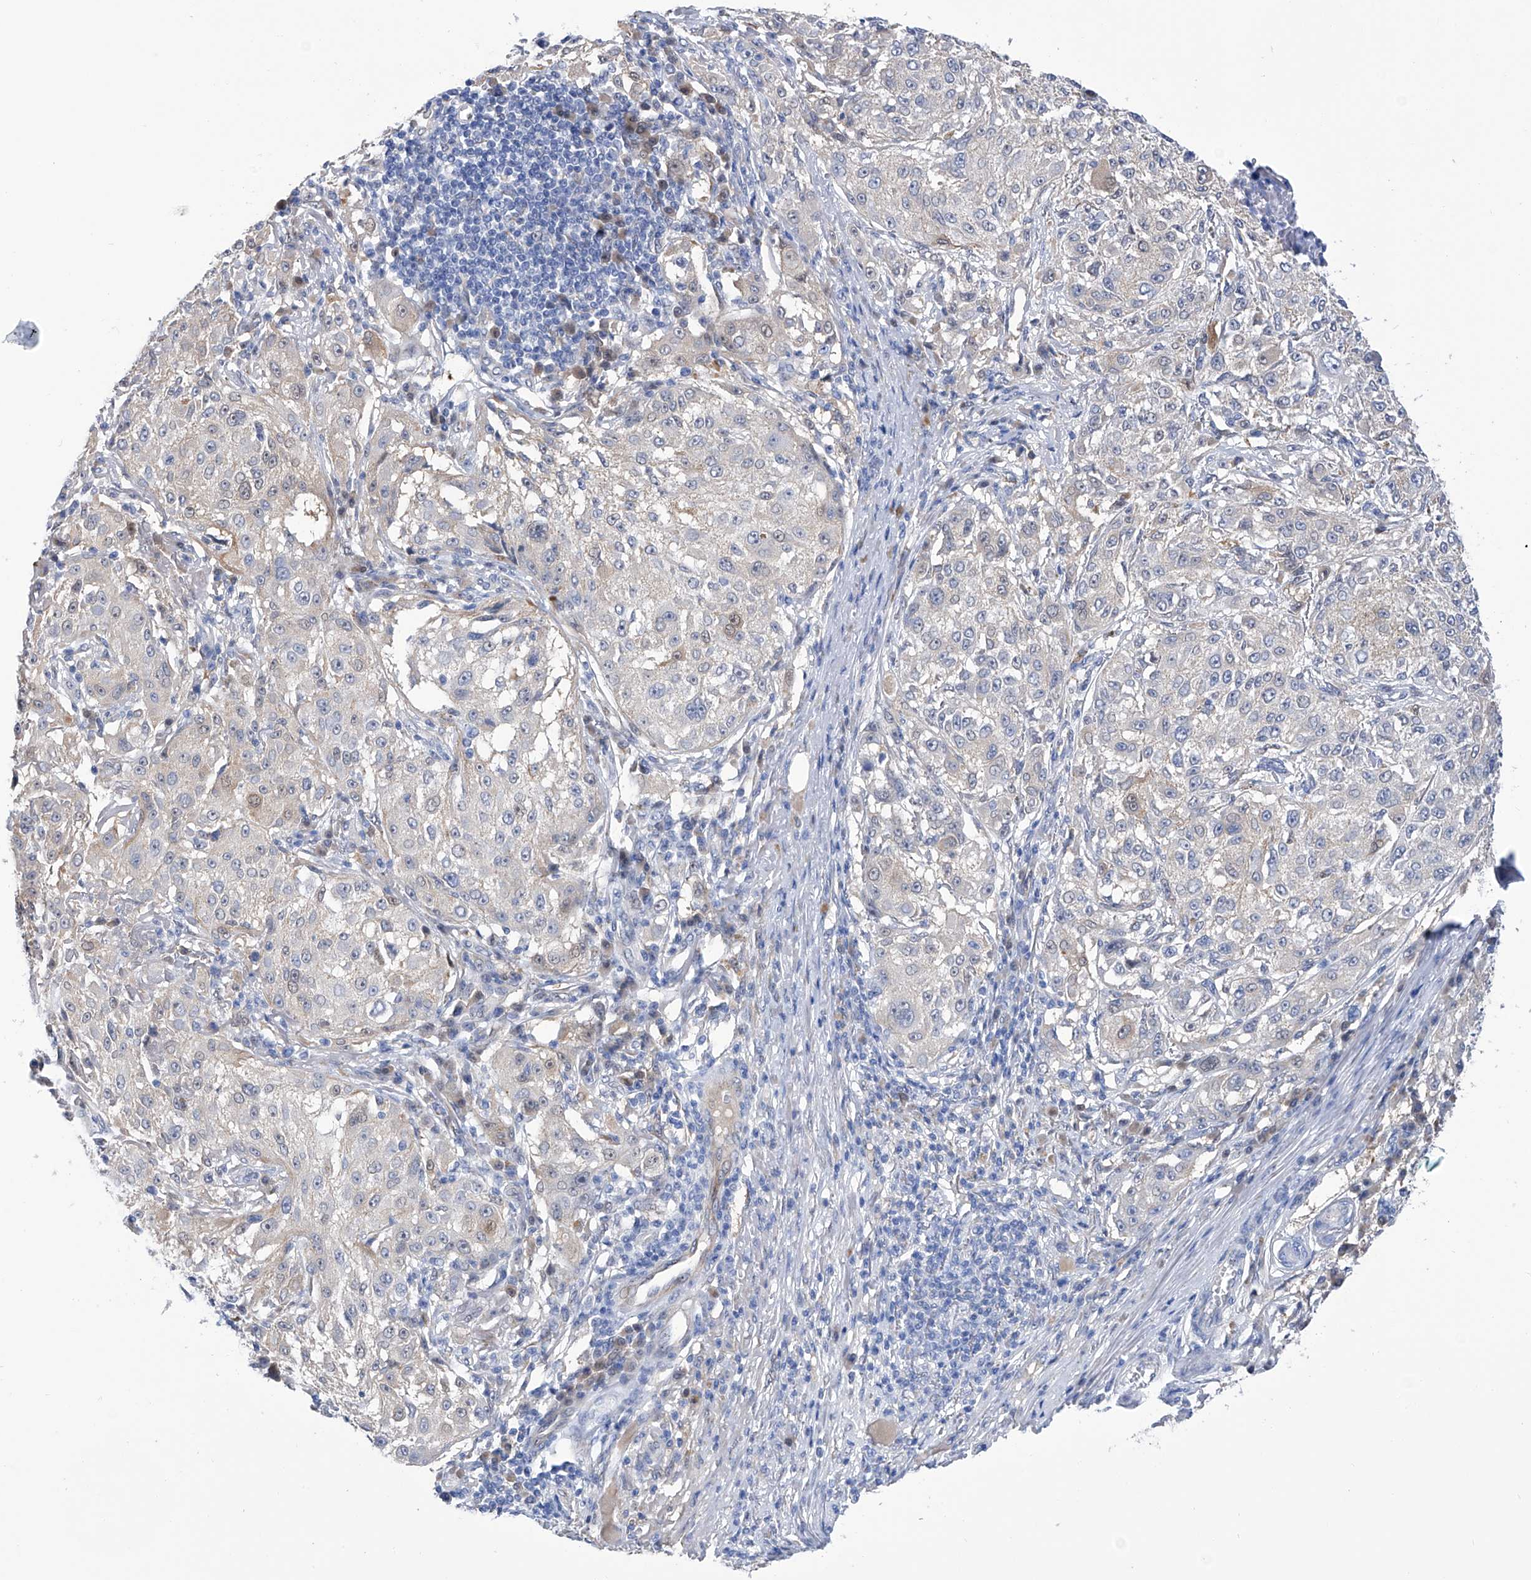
{"staining": {"intensity": "negative", "quantity": "none", "location": "none"}, "tissue": "melanoma", "cell_type": "Tumor cells", "image_type": "cancer", "snomed": [{"axis": "morphology", "description": "Necrosis, NOS"}, {"axis": "morphology", "description": "Malignant melanoma, NOS"}, {"axis": "topography", "description": "Skin"}], "caption": "Tumor cells show no significant protein expression in melanoma.", "gene": "PGM3", "patient": {"sex": "female", "age": 87}}